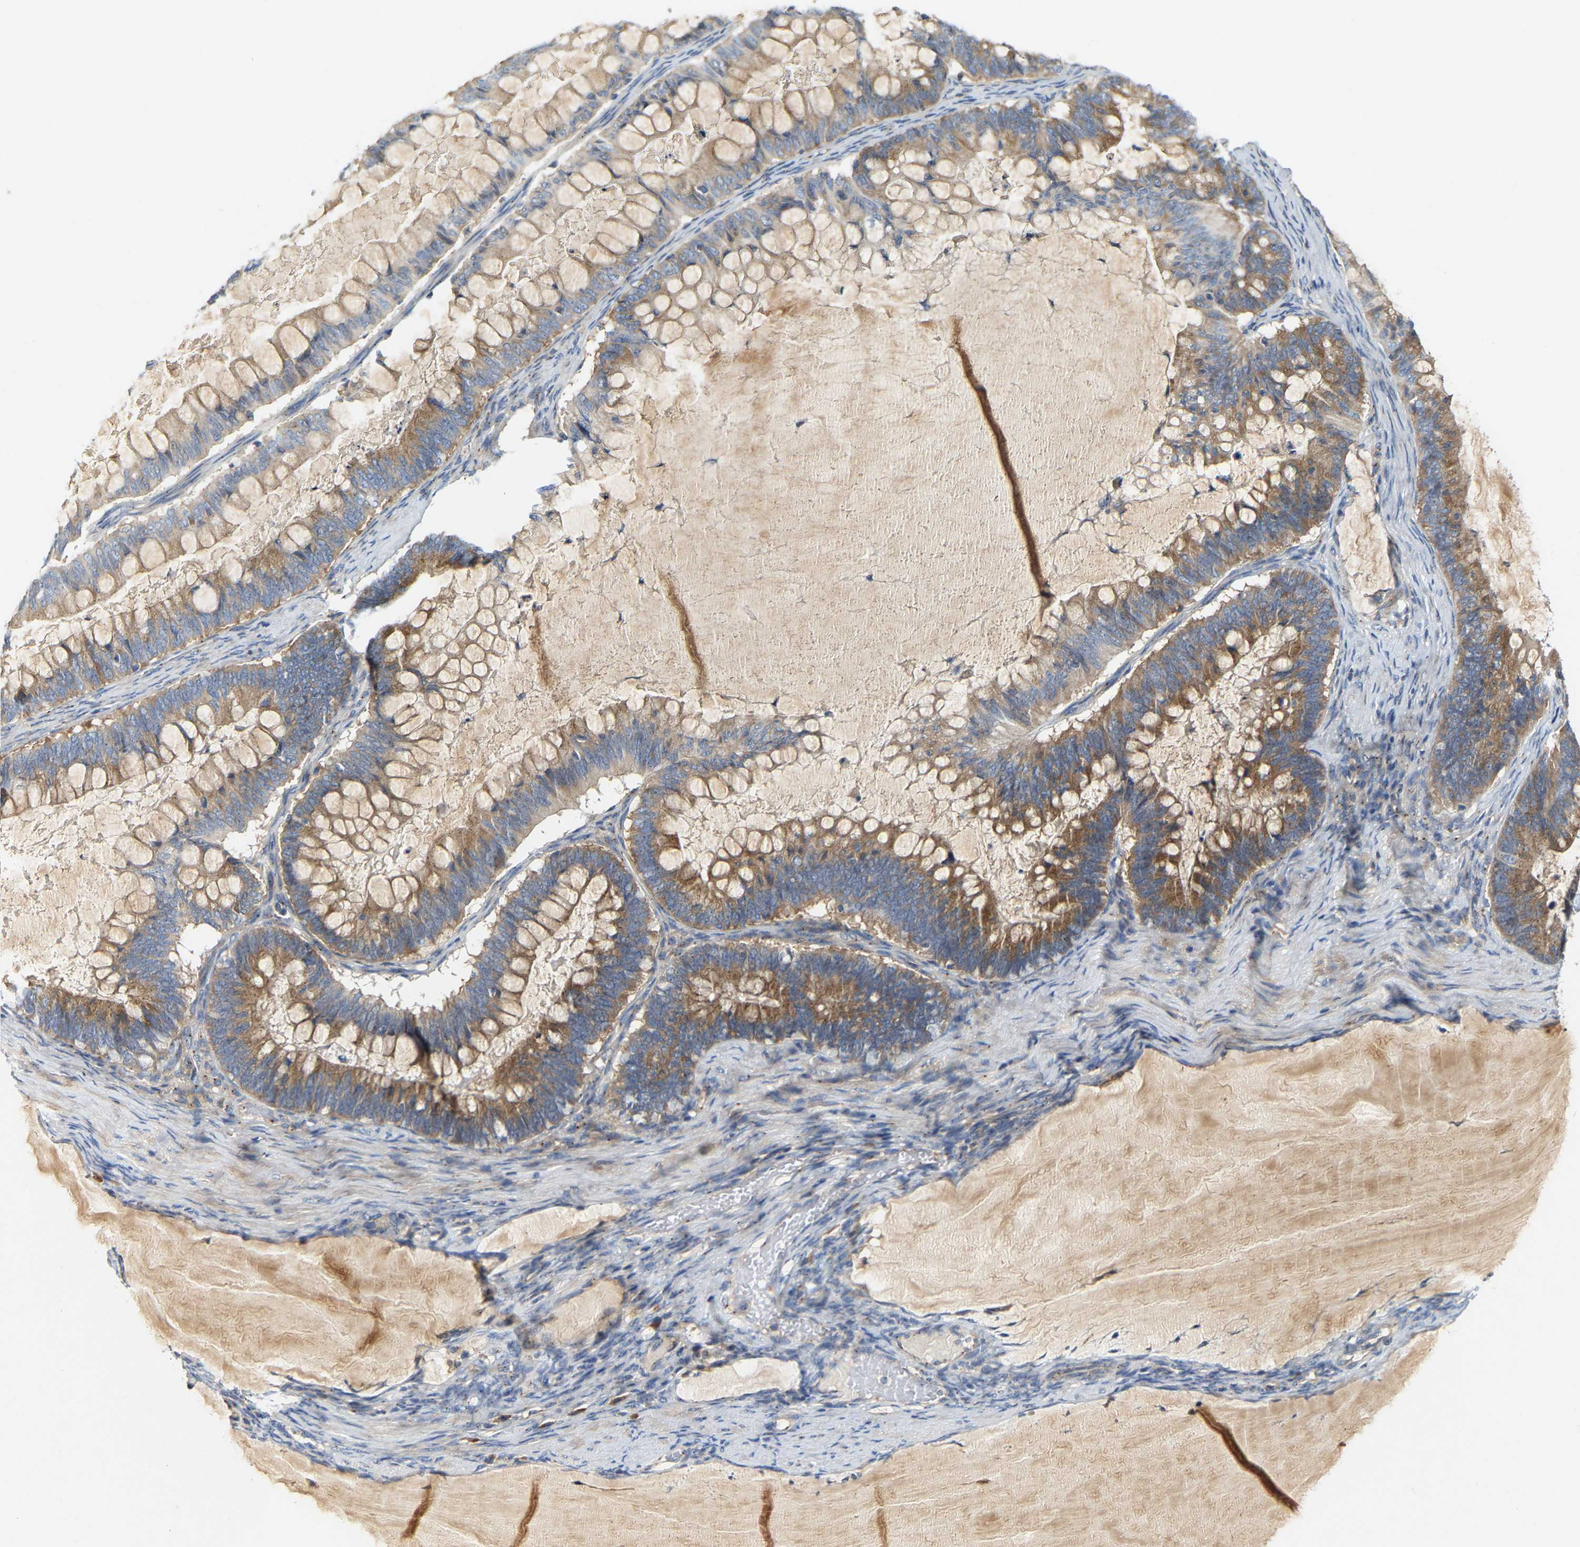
{"staining": {"intensity": "moderate", "quantity": ">75%", "location": "cytoplasmic/membranous"}, "tissue": "ovarian cancer", "cell_type": "Tumor cells", "image_type": "cancer", "snomed": [{"axis": "morphology", "description": "Cystadenocarcinoma, mucinous, NOS"}, {"axis": "topography", "description": "Ovary"}], "caption": "The immunohistochemical stain highlights moderate cytoplasmic/membranous expression in tumor cells of ovarian mucinous cystadenocarcinoma tissue. (DAB (3,3'-diaminobenzidine) IHC, brown staining for protein, blue staining for nuclei).", "gene": "PCNT", "patient": {"sex": "female", "age": 61}}